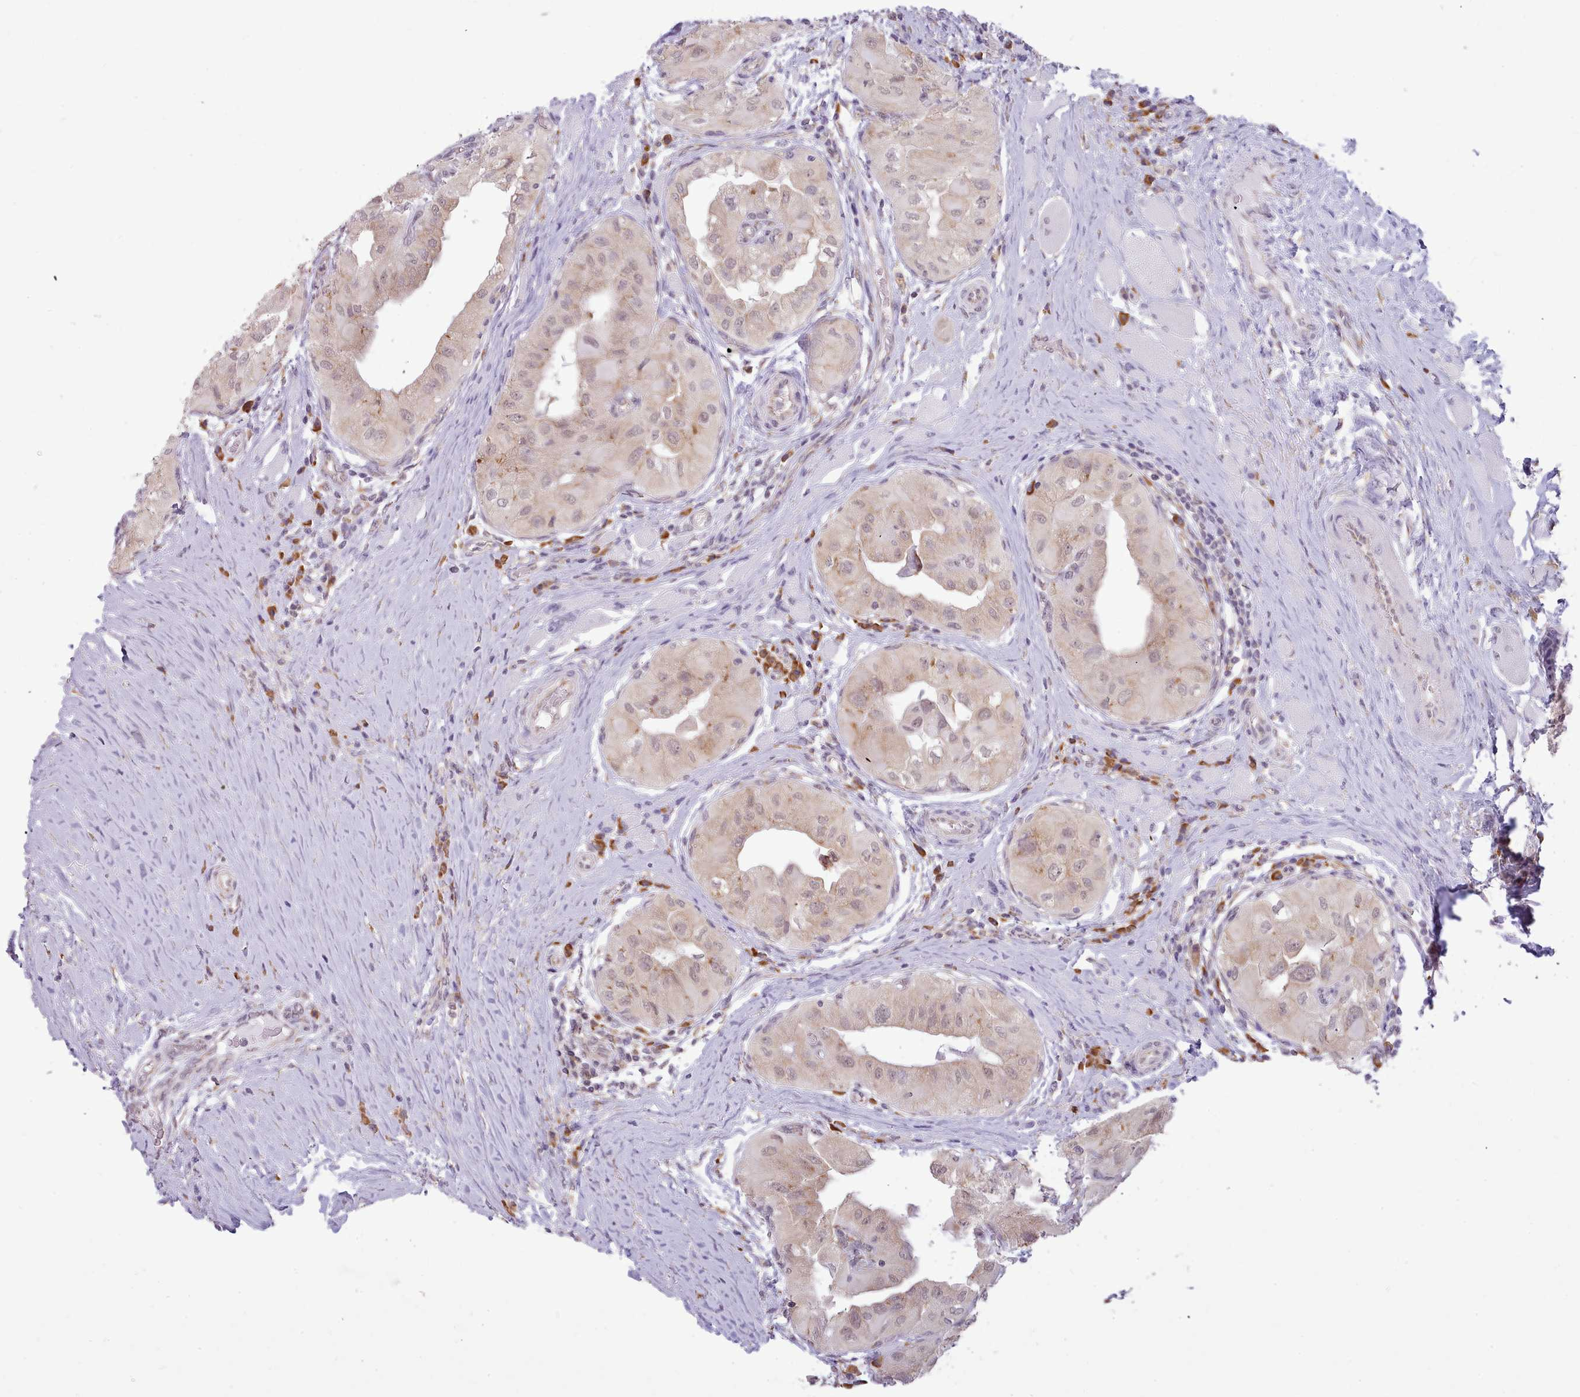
{"staining": {"intensity": "weak", "quantity": ">75%", "location": "cytoplasmic/membranous,nuclear"}, "tissue": "thyroid cancer", "cell_type": "Tumor cells", "image_type": "cancer", "snomed": [{"axis": "morphology", "description": "Papillary adenocarcinoma, NOS"}, {"axis": "topography", "description": "Thyroid gland"}], "caption": "An immunohistochemistry (IHC) histopathology image of neoplastic tissue is shown. Protein staining in brown shows weak cytoplasmic/membranous and nuclear positivity in thyroid papillary adenocarcinoma within tumor cells.", "gene": "SEC61B", "patient": {"sex": "female", "age": 59}}